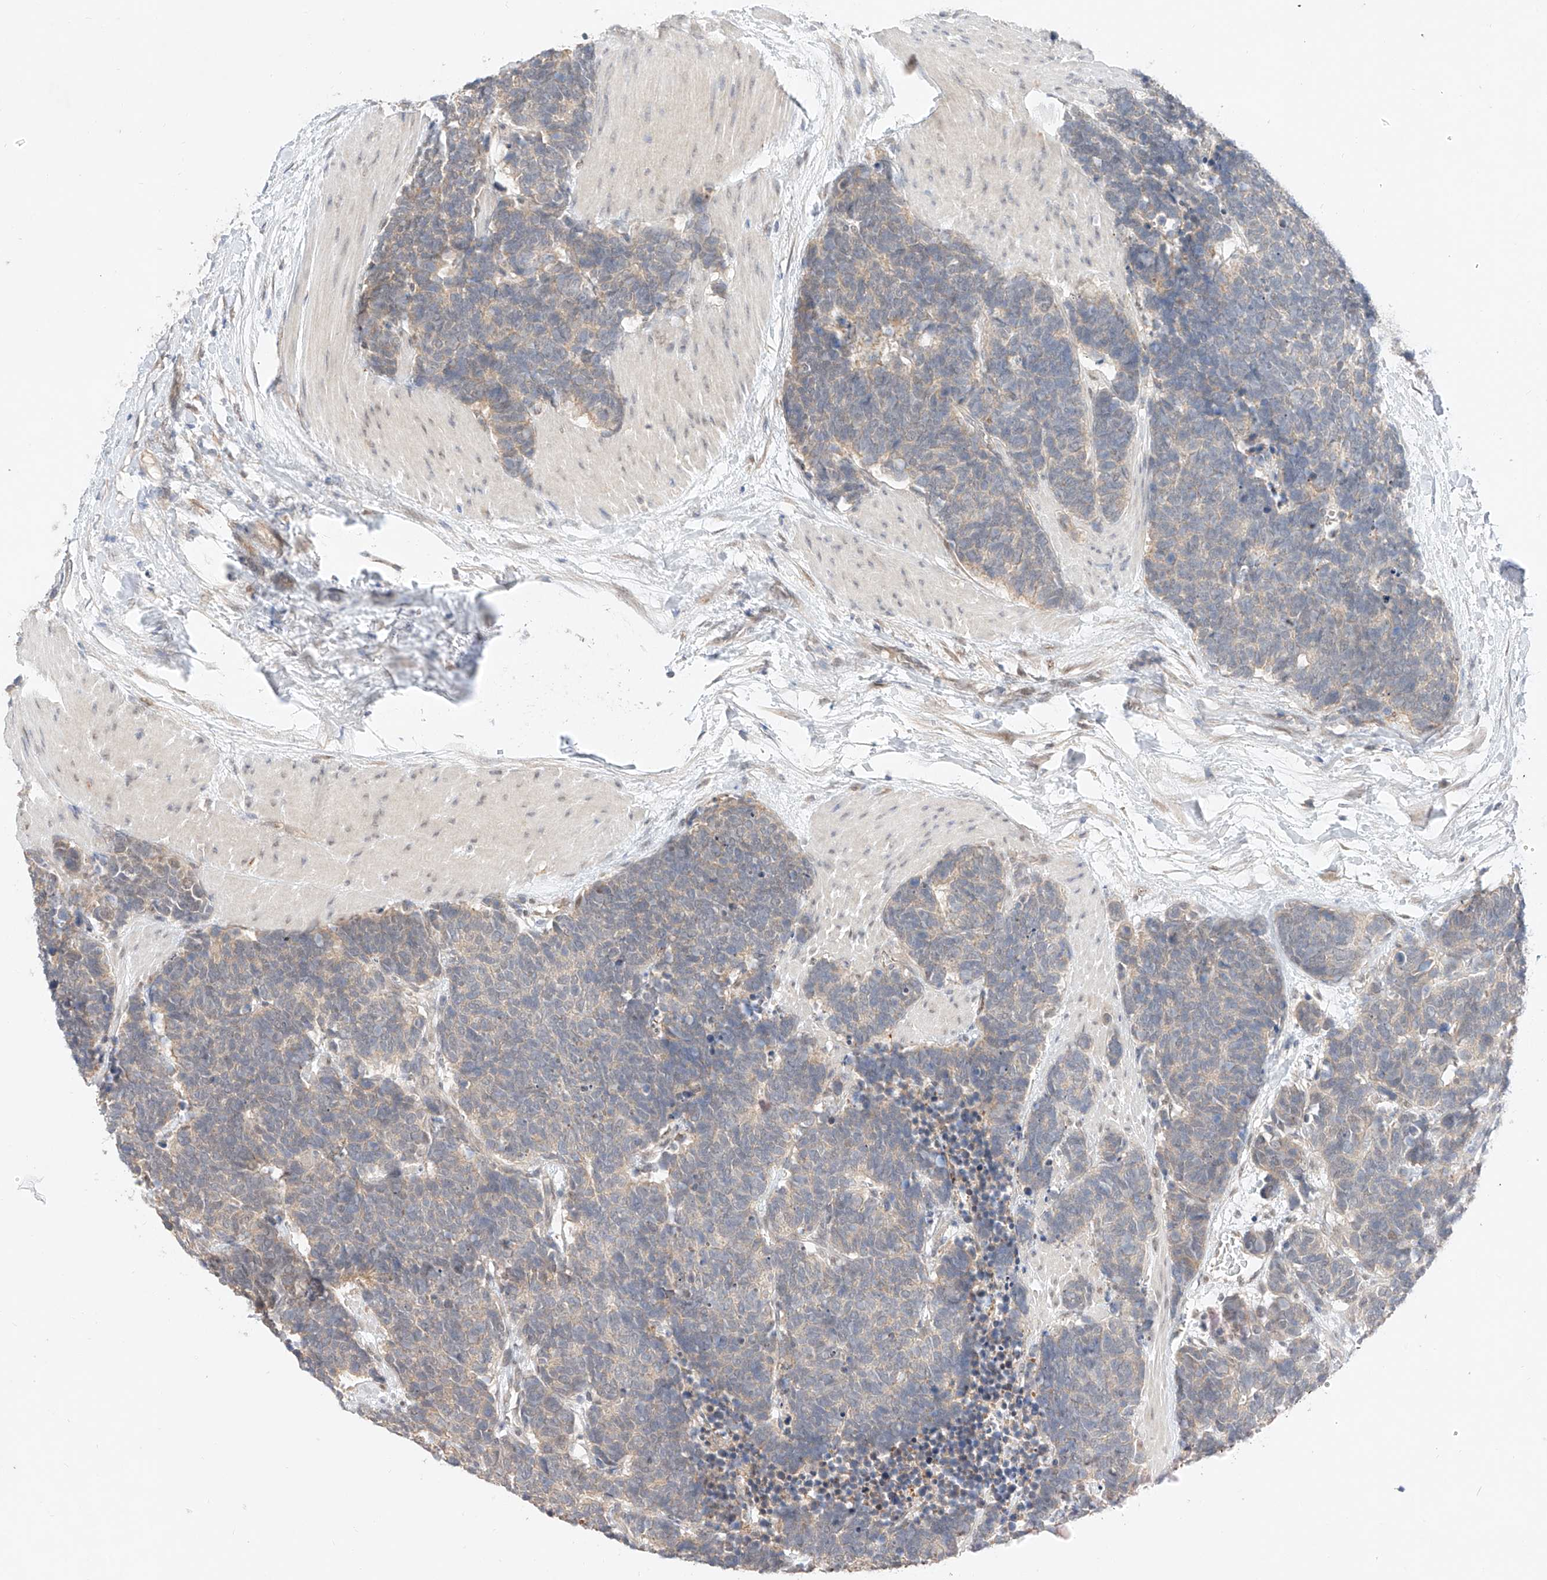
{"staining": {"intensity": "negative", "quantity": "none", "location": "none"}, "tissue": "carcinoid", "cell_type": "Tumor cells", "image_type": "cancer", "snomed": [{"axis": "morphology", "description": "Carcinoma, NOS"}, {"axis": "morphology", "description": "Carcinoid, malignant, NOS"}, {"axis": "topography", "description": "Urinary bladder"}], "caption": "Malignant carcinoid was stained to show a protein in brown. There is no significant expression in tumor cells.", "gene": "IL22RA2", "patient": {"sex": "male", "age": 57}}